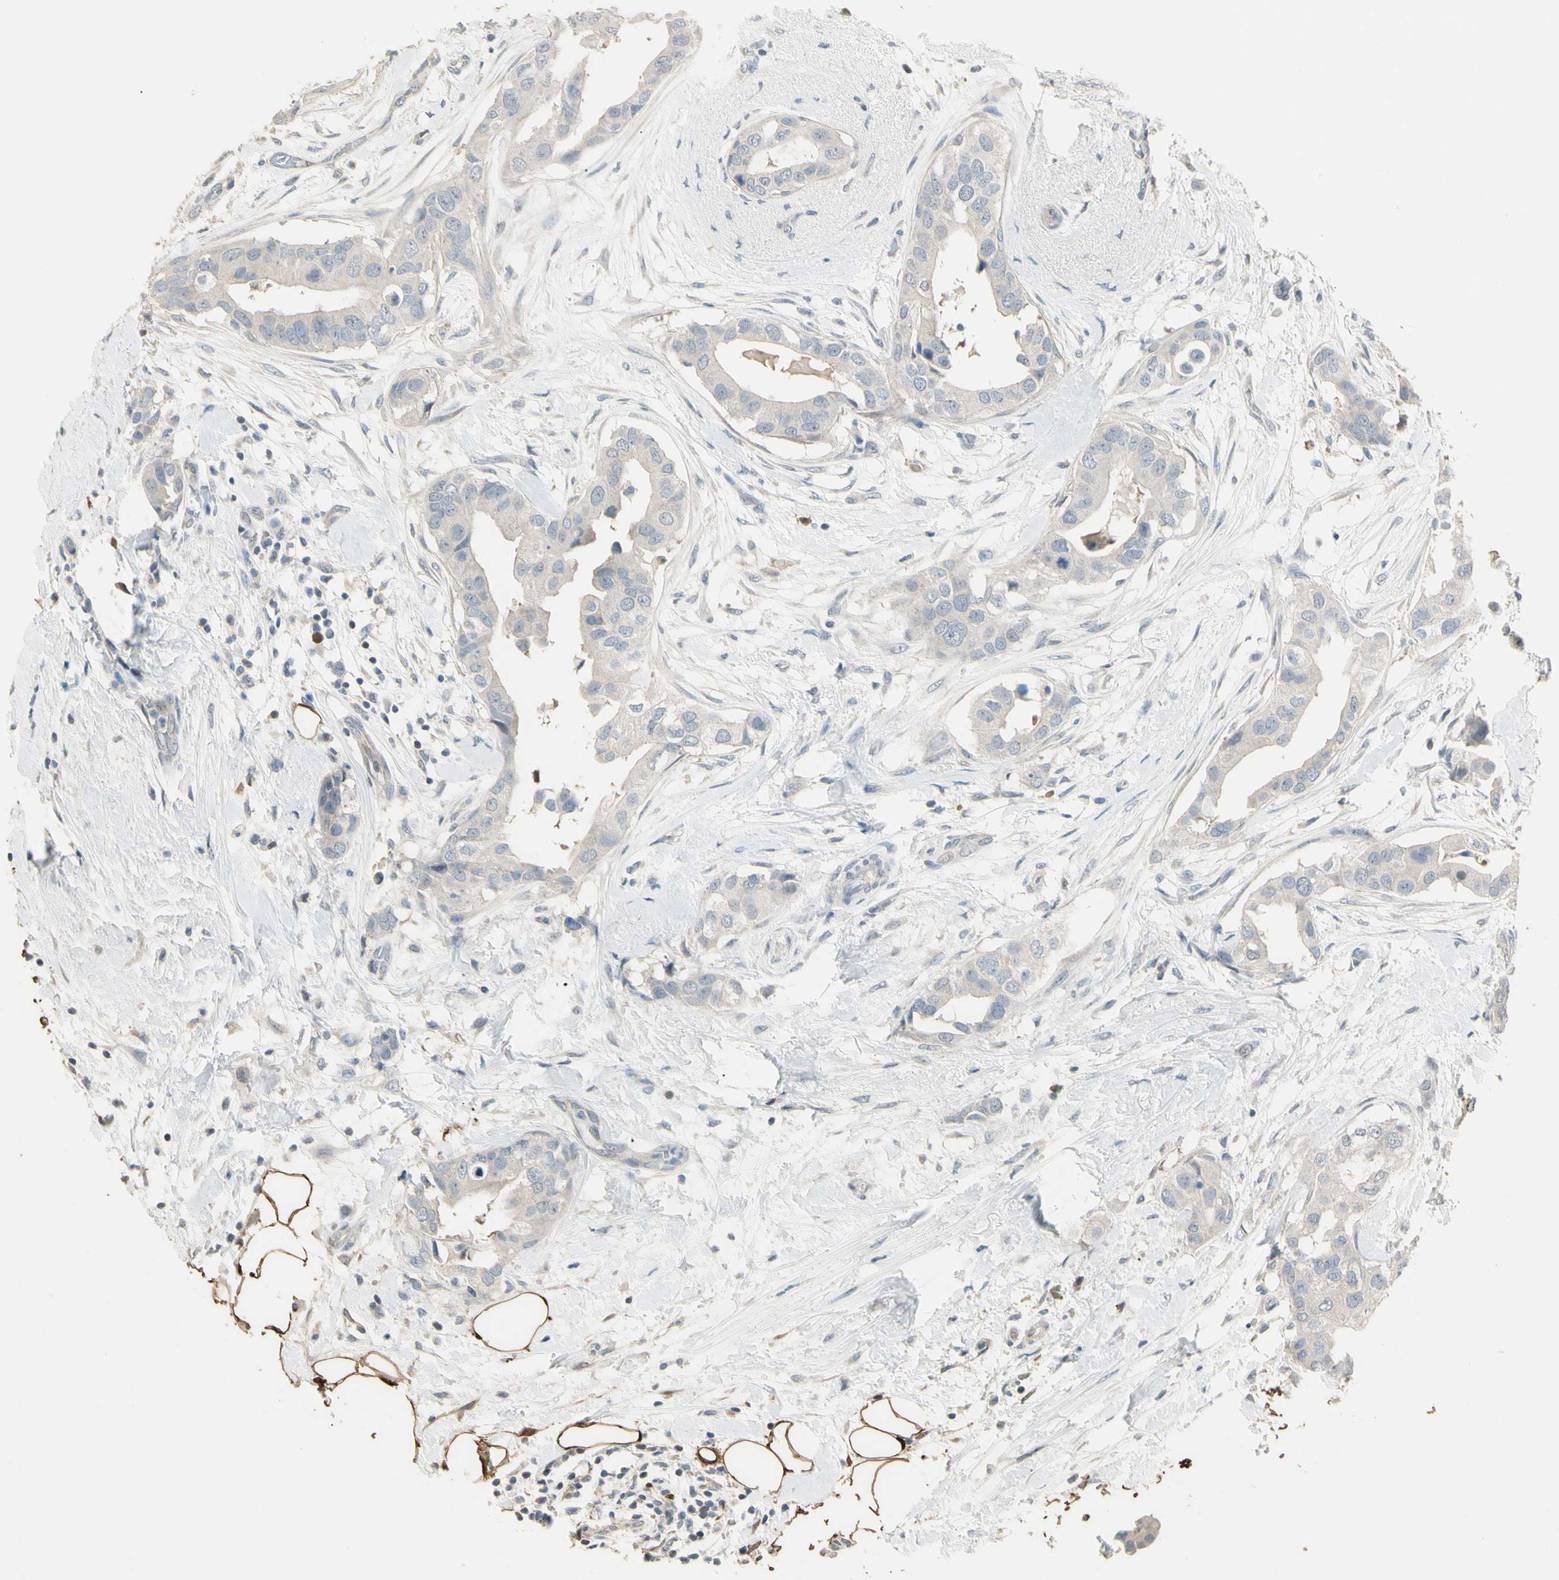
{"staining": {"intensity": "weak", "quantity": "25%-75%", "location": "cytoplasmic/membranous"}, "tissue": "breast cancer", "cell_type": "Tumor cells", "image_type": "cancer", "snomed": [{"axis": "morphology", "description": "Duct carcinoma"}, {"axis": "topography", "description": "Breast"}], "caption": "Protein expression analysis of infiltrating ductal carcinoma (breast) reveals weak cytoplasmic/membranous staining in approximately 25%-75% of tumor cells.", "gene": "GNE", "patient": {"sex": "female", "age": 40}}